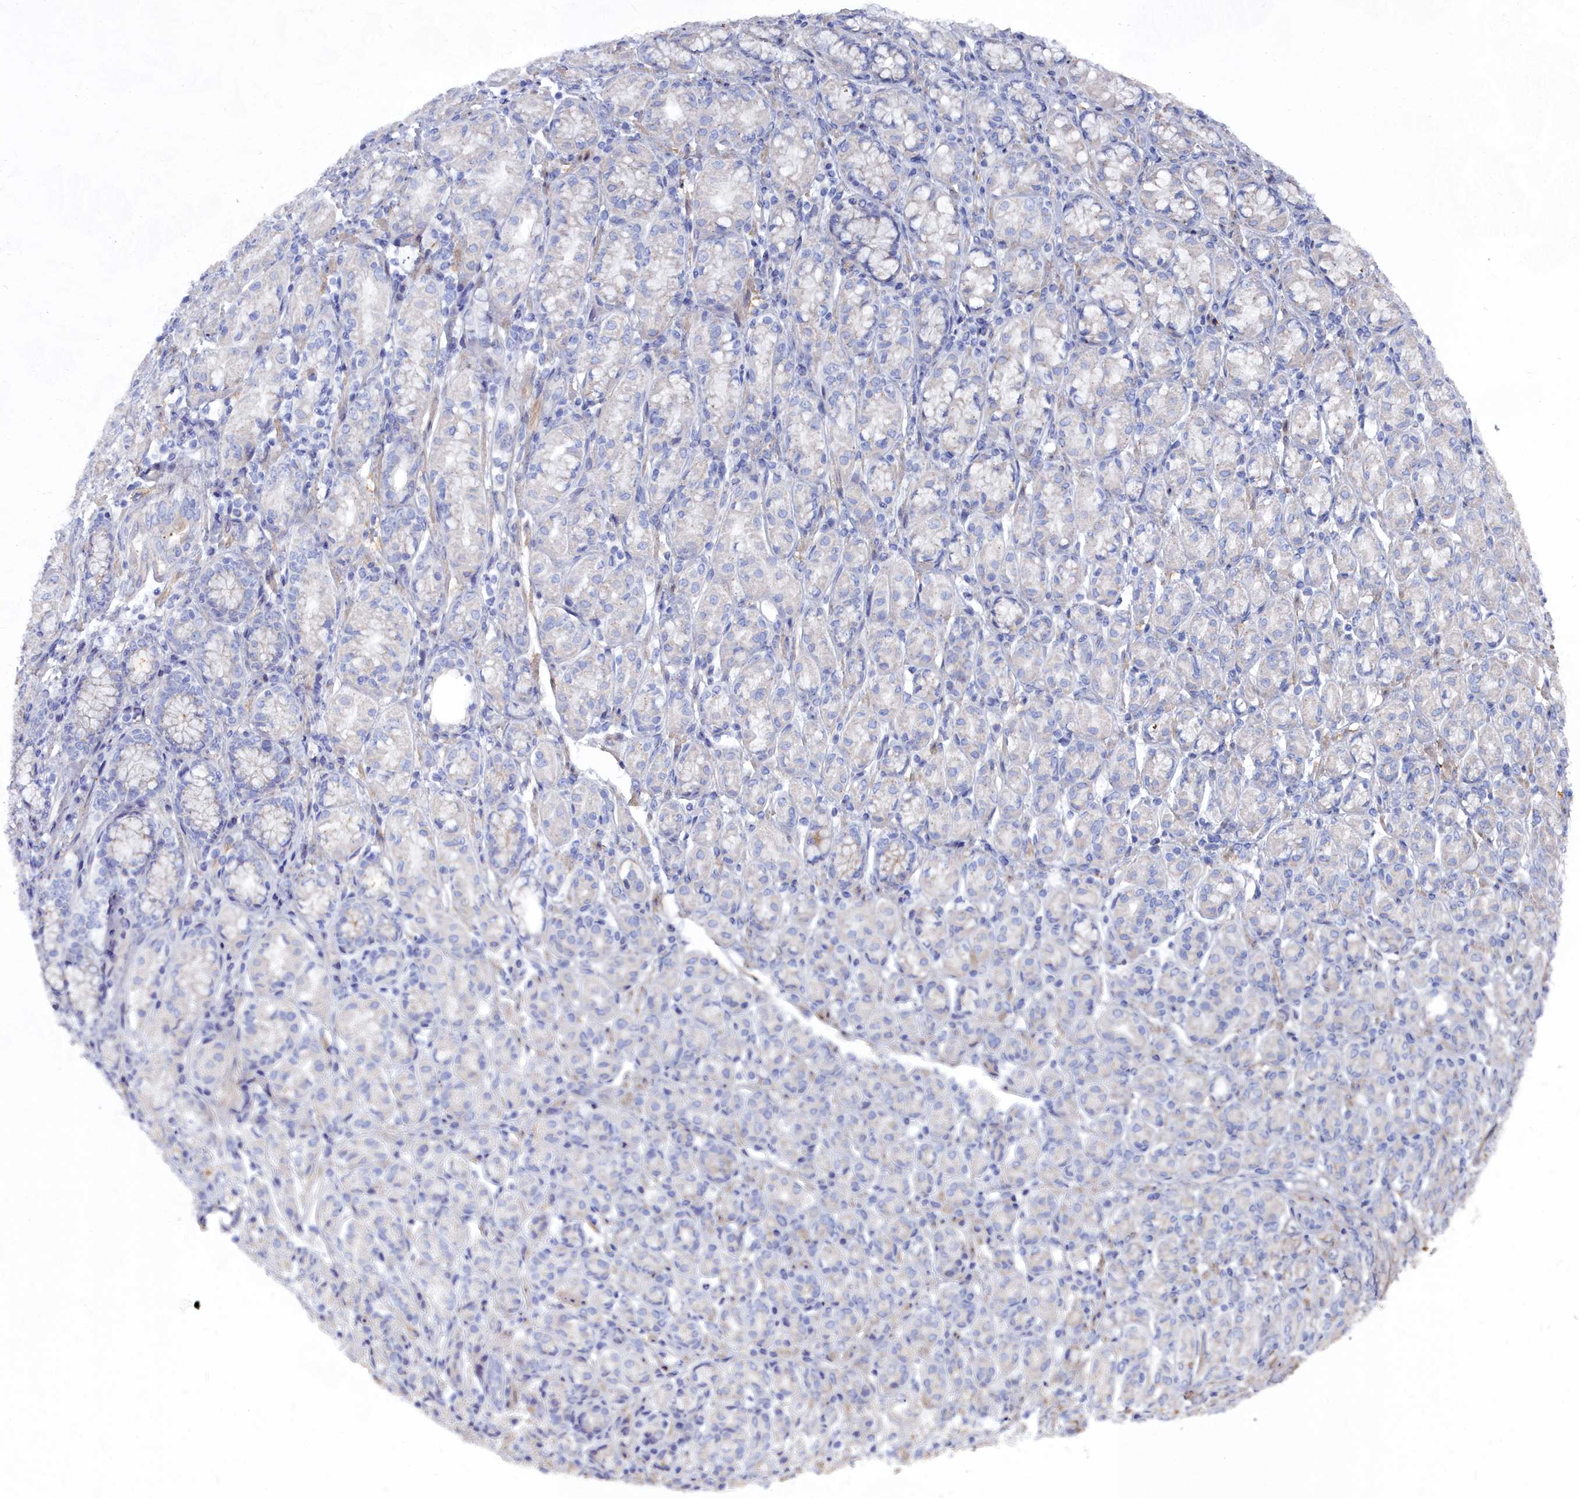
{"staining": {"intensity": "negative", "quantity": "none", "location": "none"}, "tissue": "stomach cancer", "cell_type": "Tumor cells", "image_type": "cancer", "snomed": [{"axis": "morphology", "description": "Adenocarcinoma, NOS"}, {"axis": "topography", "description": "Stomach"}], "caption": "Micrograph shows no significant protein expression in tumor cells of stomach cancer.", "gene": "SHISAL2A", "patient": {"sex": "female", "age": 79}}